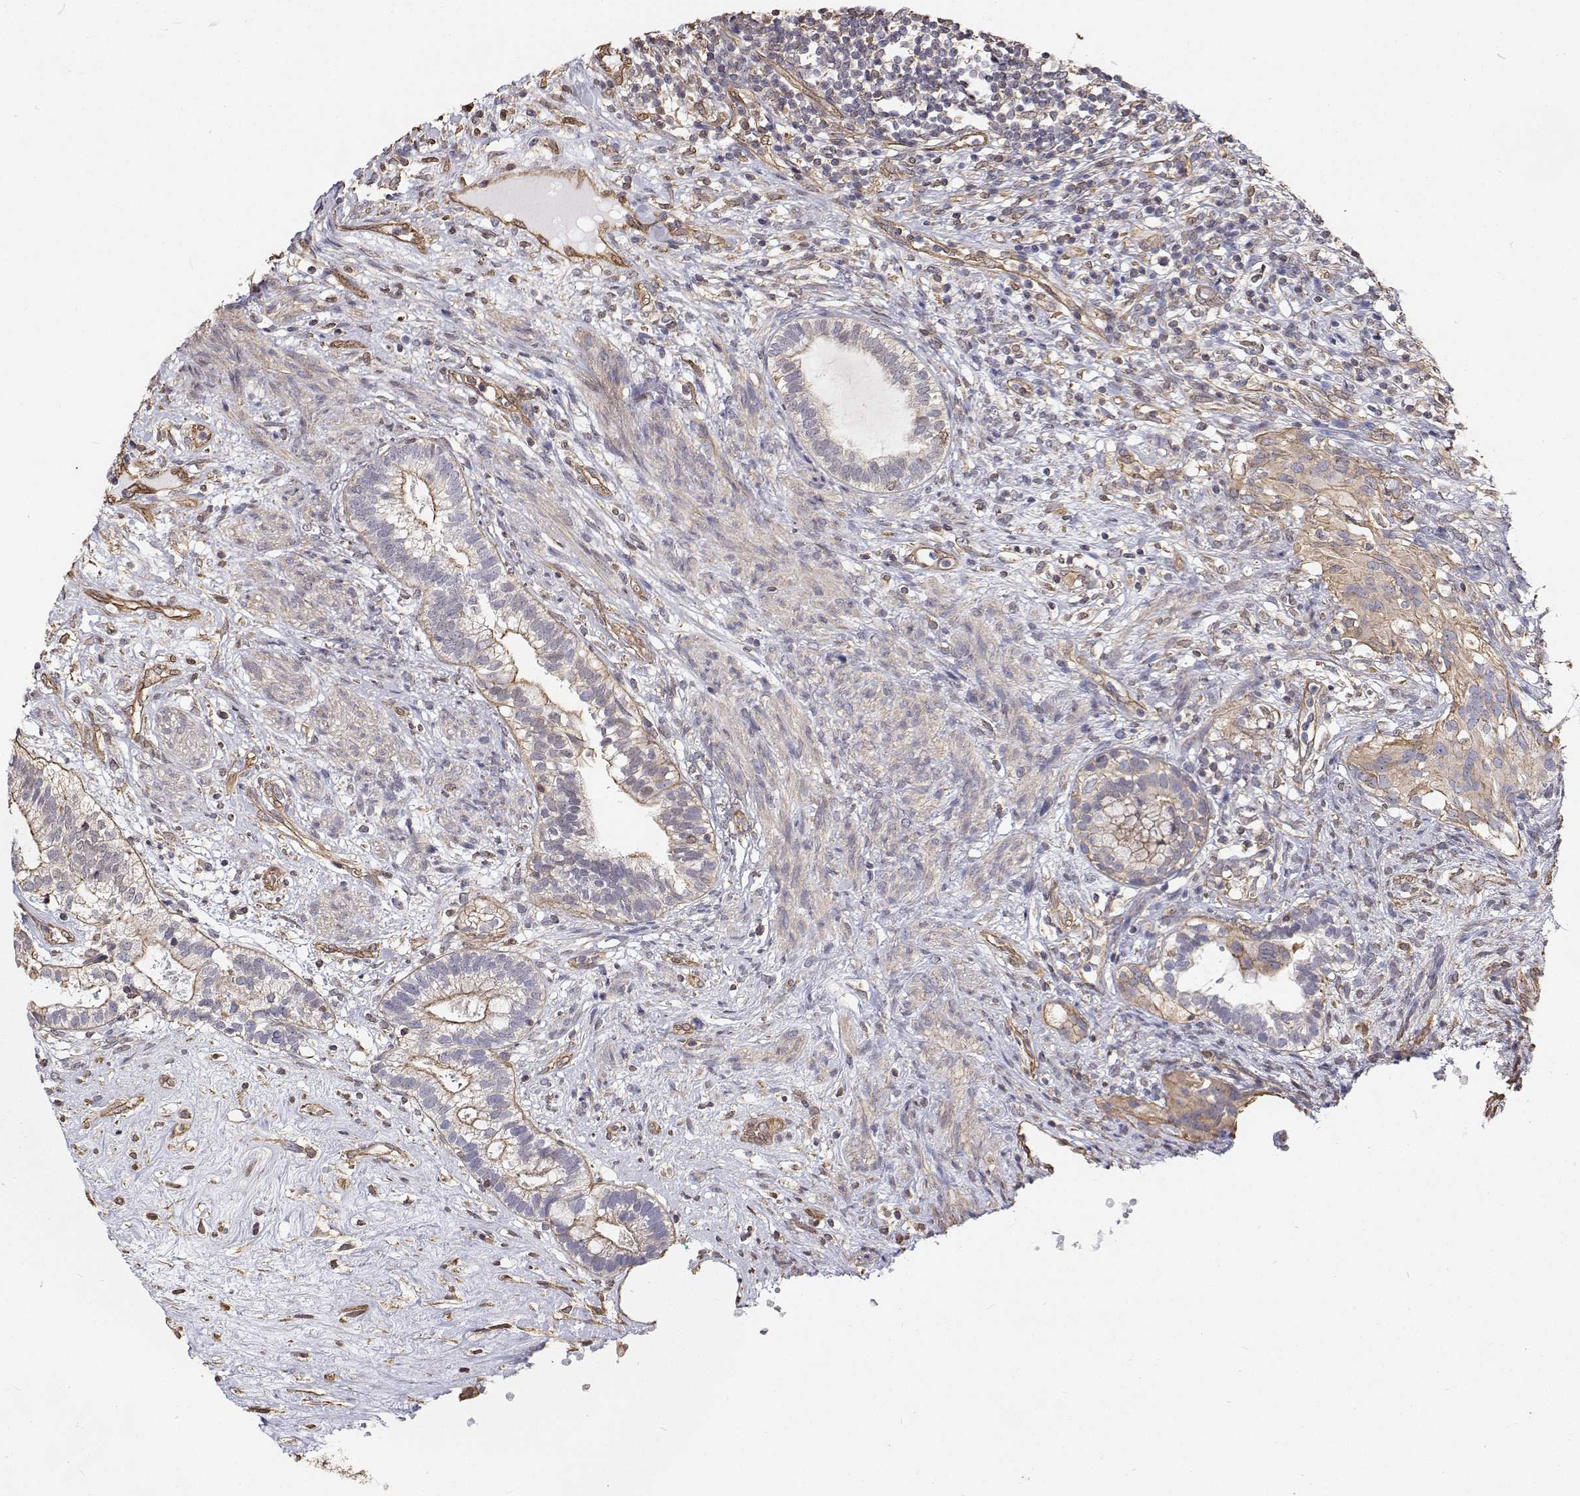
{"staining": {"intensity": "weak", "quantity": "25%-75%", "location": "cytoplasmic/membranous"}, "tissue": "testis cancer", "cell_type": "Tumor cells", "image_type": "cancer", "snomed": [{"axis": "morphology", "description": "Seminoma, NOS"}, {"axis": "morphology", "description": "Carcinoma, Embryonal, NOS"}, {"axis": "topography", "description": "Testis"}], "caption": "Protein expression analysis of testis embryonal carcinoma reveals weak cytoplasmic/membranous staining in about 25%-75% of tumor cells.", "gene": "GSDMA", "patient": {"sex": "male", "age": 41}}